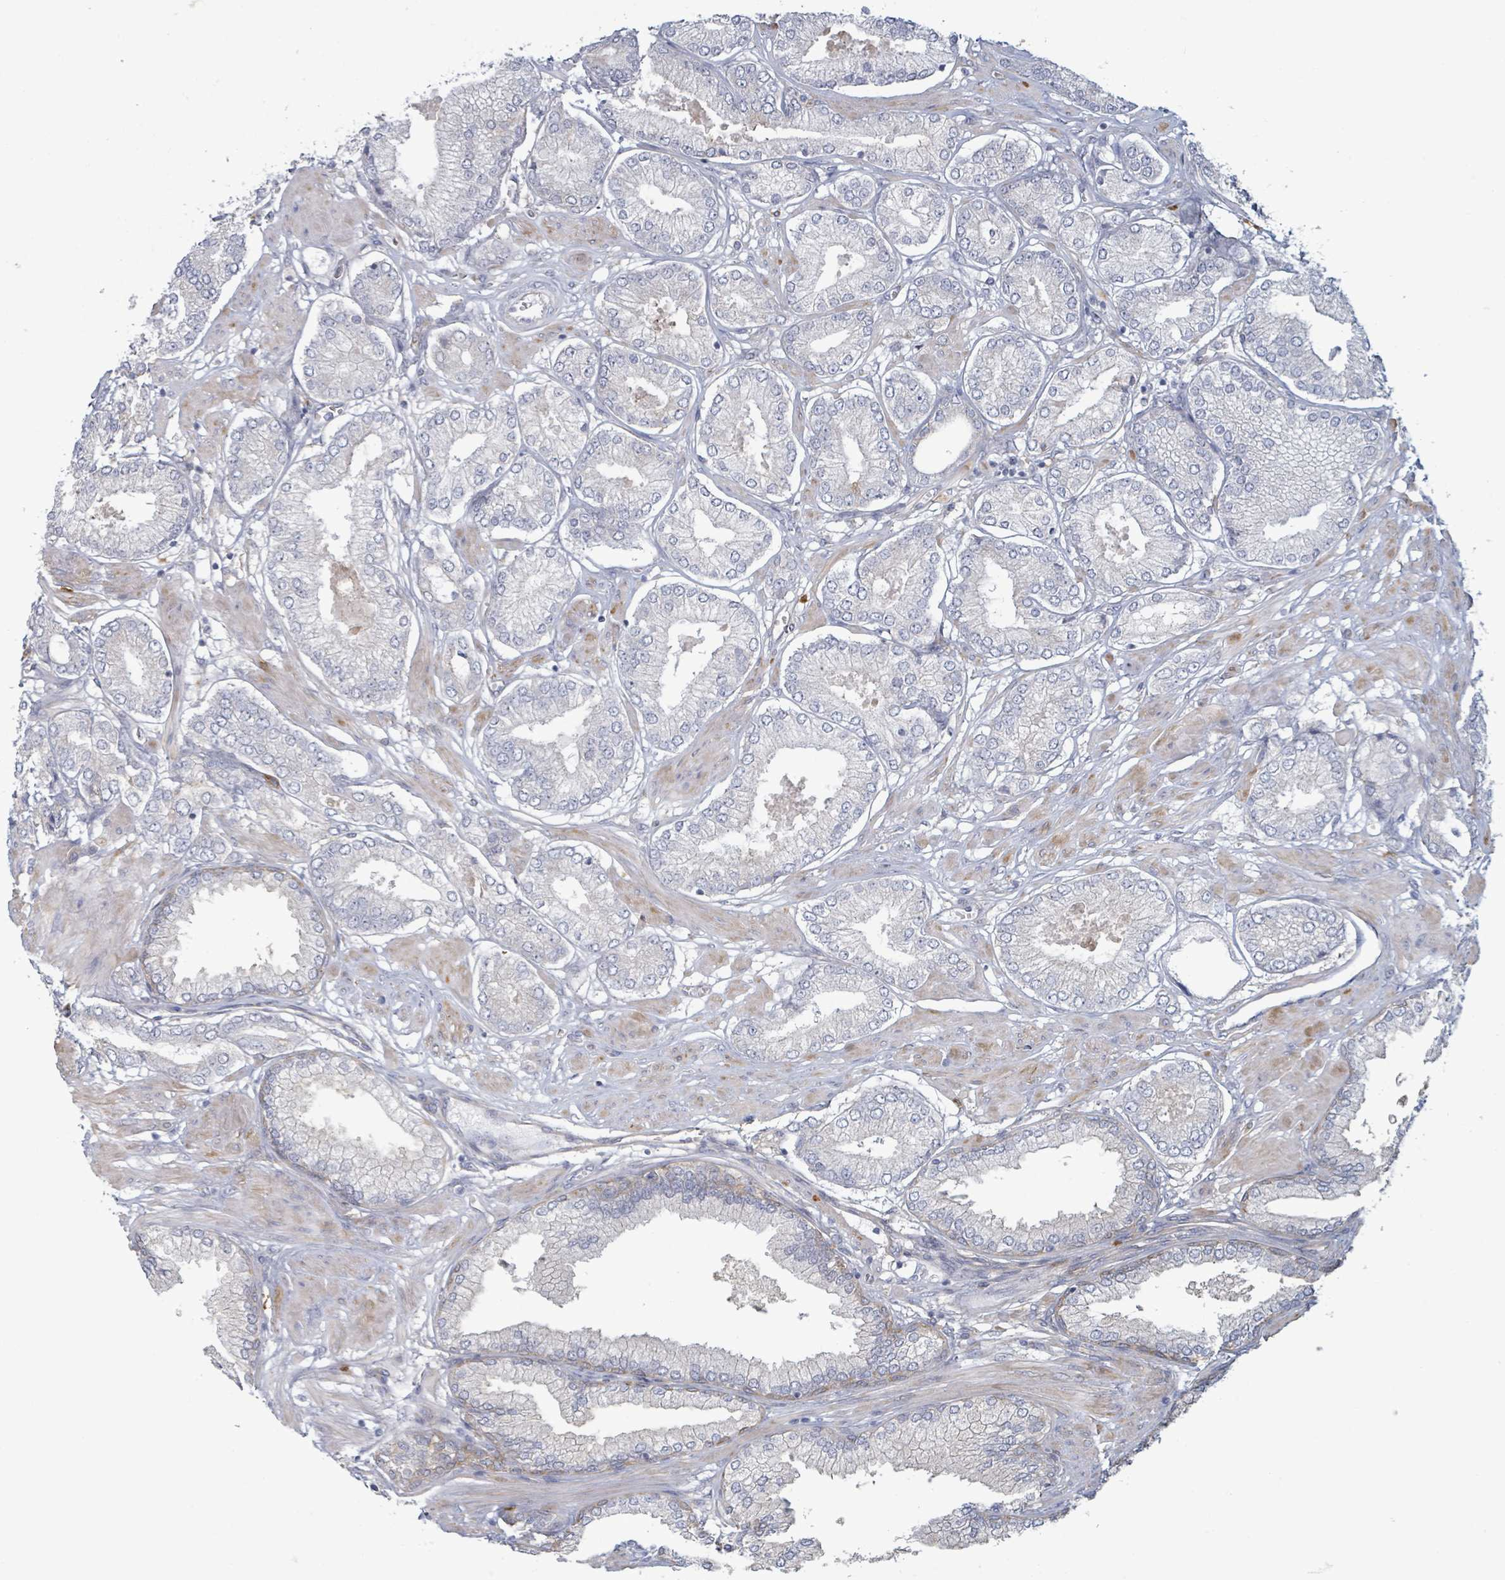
{"staining": {"intensity": "negative", "quantity": "none", "location": "none"}, "tissue": "prostate cancer", "cell_type": "Tumor cells", "image_type": "cancer", "snomed": [{"axis": "morphology", "description": "Adenocarcinoma, High grade"}, {"axis": "topography", "description": "Prostate and seminal vesicle, NOS"}], "caption": "A high-resolution histopathology image shows immunohistochemistry staining of prostate cancer, which shows no significant positivity in tumor cells.", "gene": "COL13A1", "patient": {"sex": "male", "age": 64}}